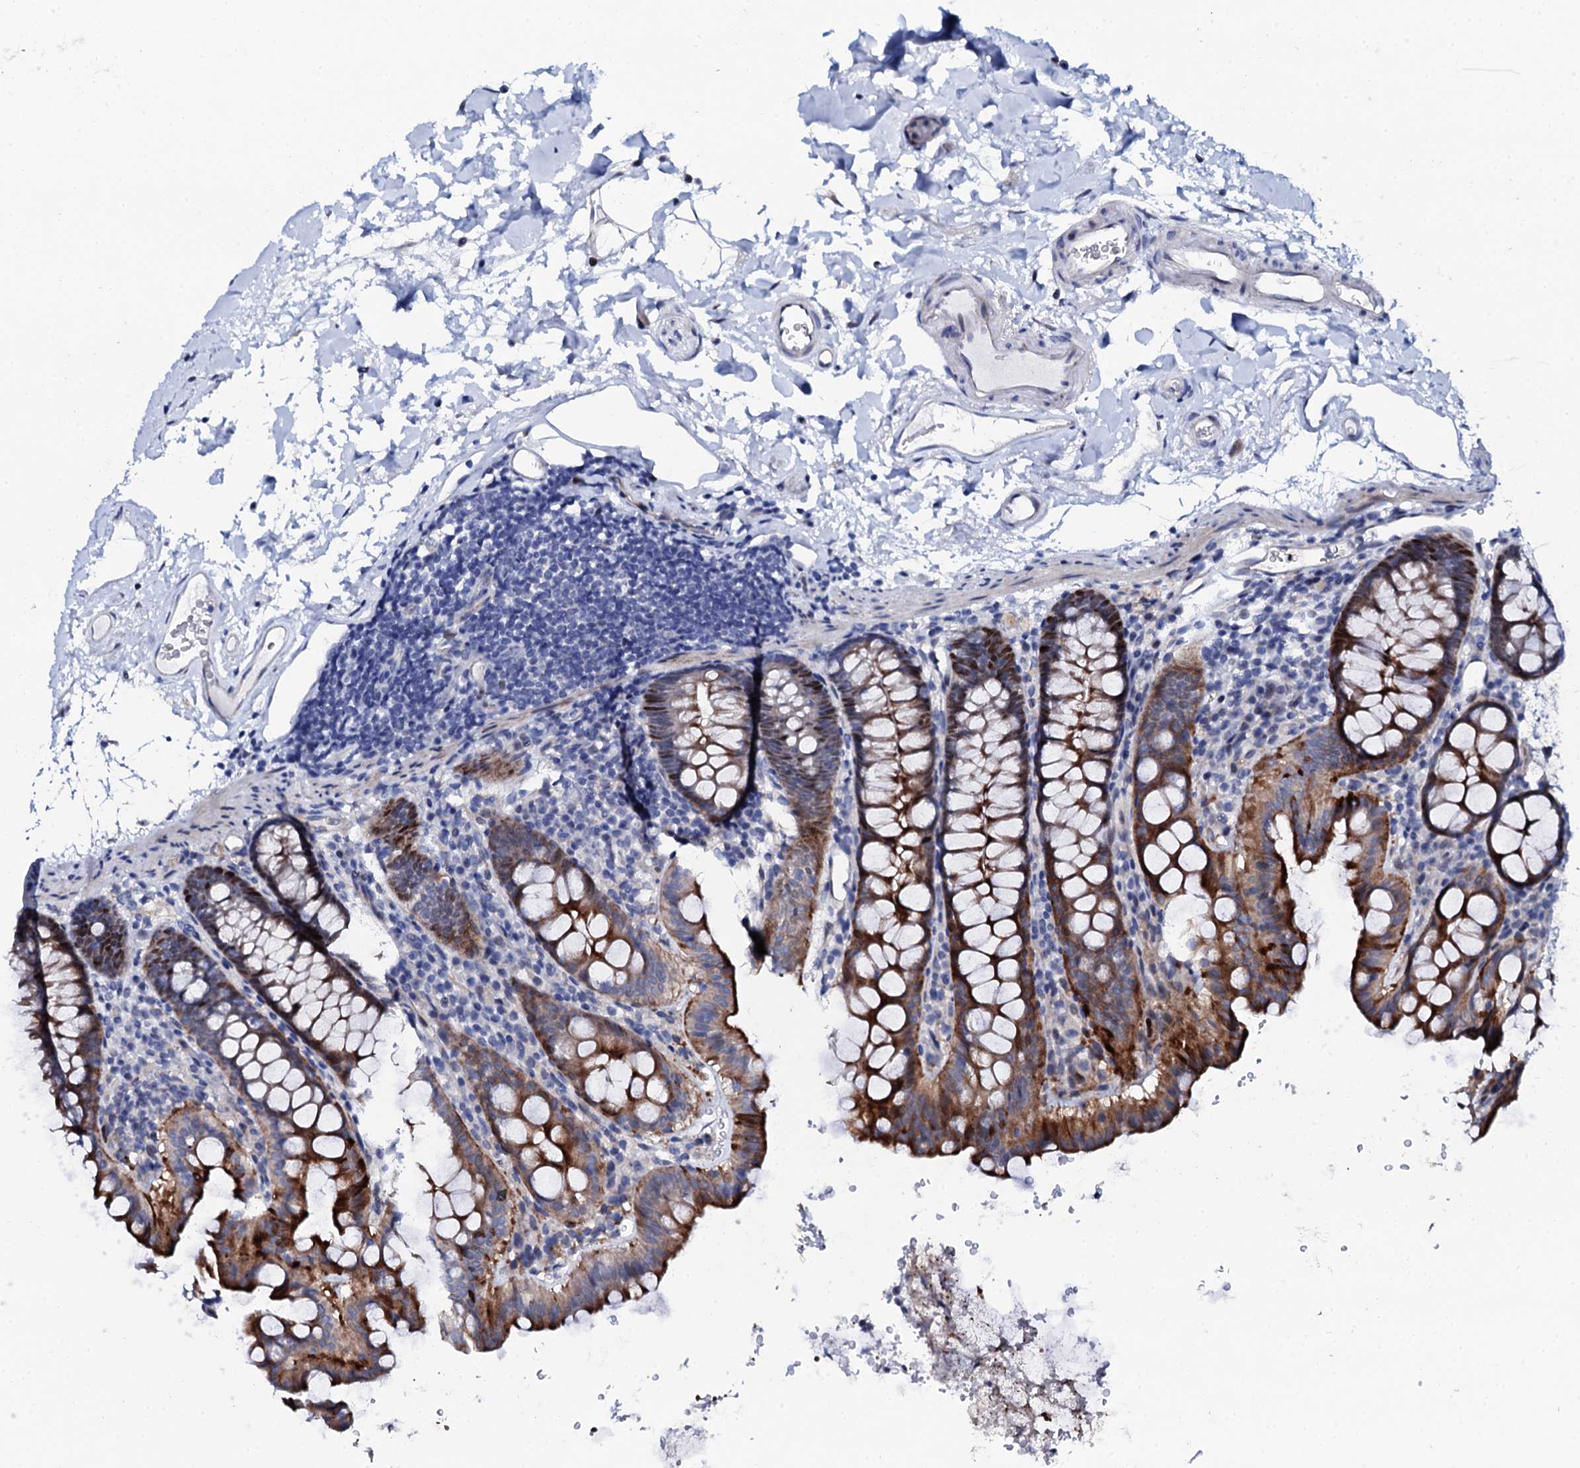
{"staining": {"intensity": "negative", "quantity": "none", "location": "none"}, "tissue": "colon", "cell_type": "Endothelial cells", "image_type": "normal", "snomed": [{"axis": "morphology", "description": "Normal tissue, NOS"}, {"axis": "topography", "description": "Colon"}], "caption": "Endothelial cells are negative for brown protein staining in benign colon. (Immunohistochemistry, brightfield microscopy, high magnification).", "gene": "NUDT13", "patient": {"sex": "male", "age": 75}}